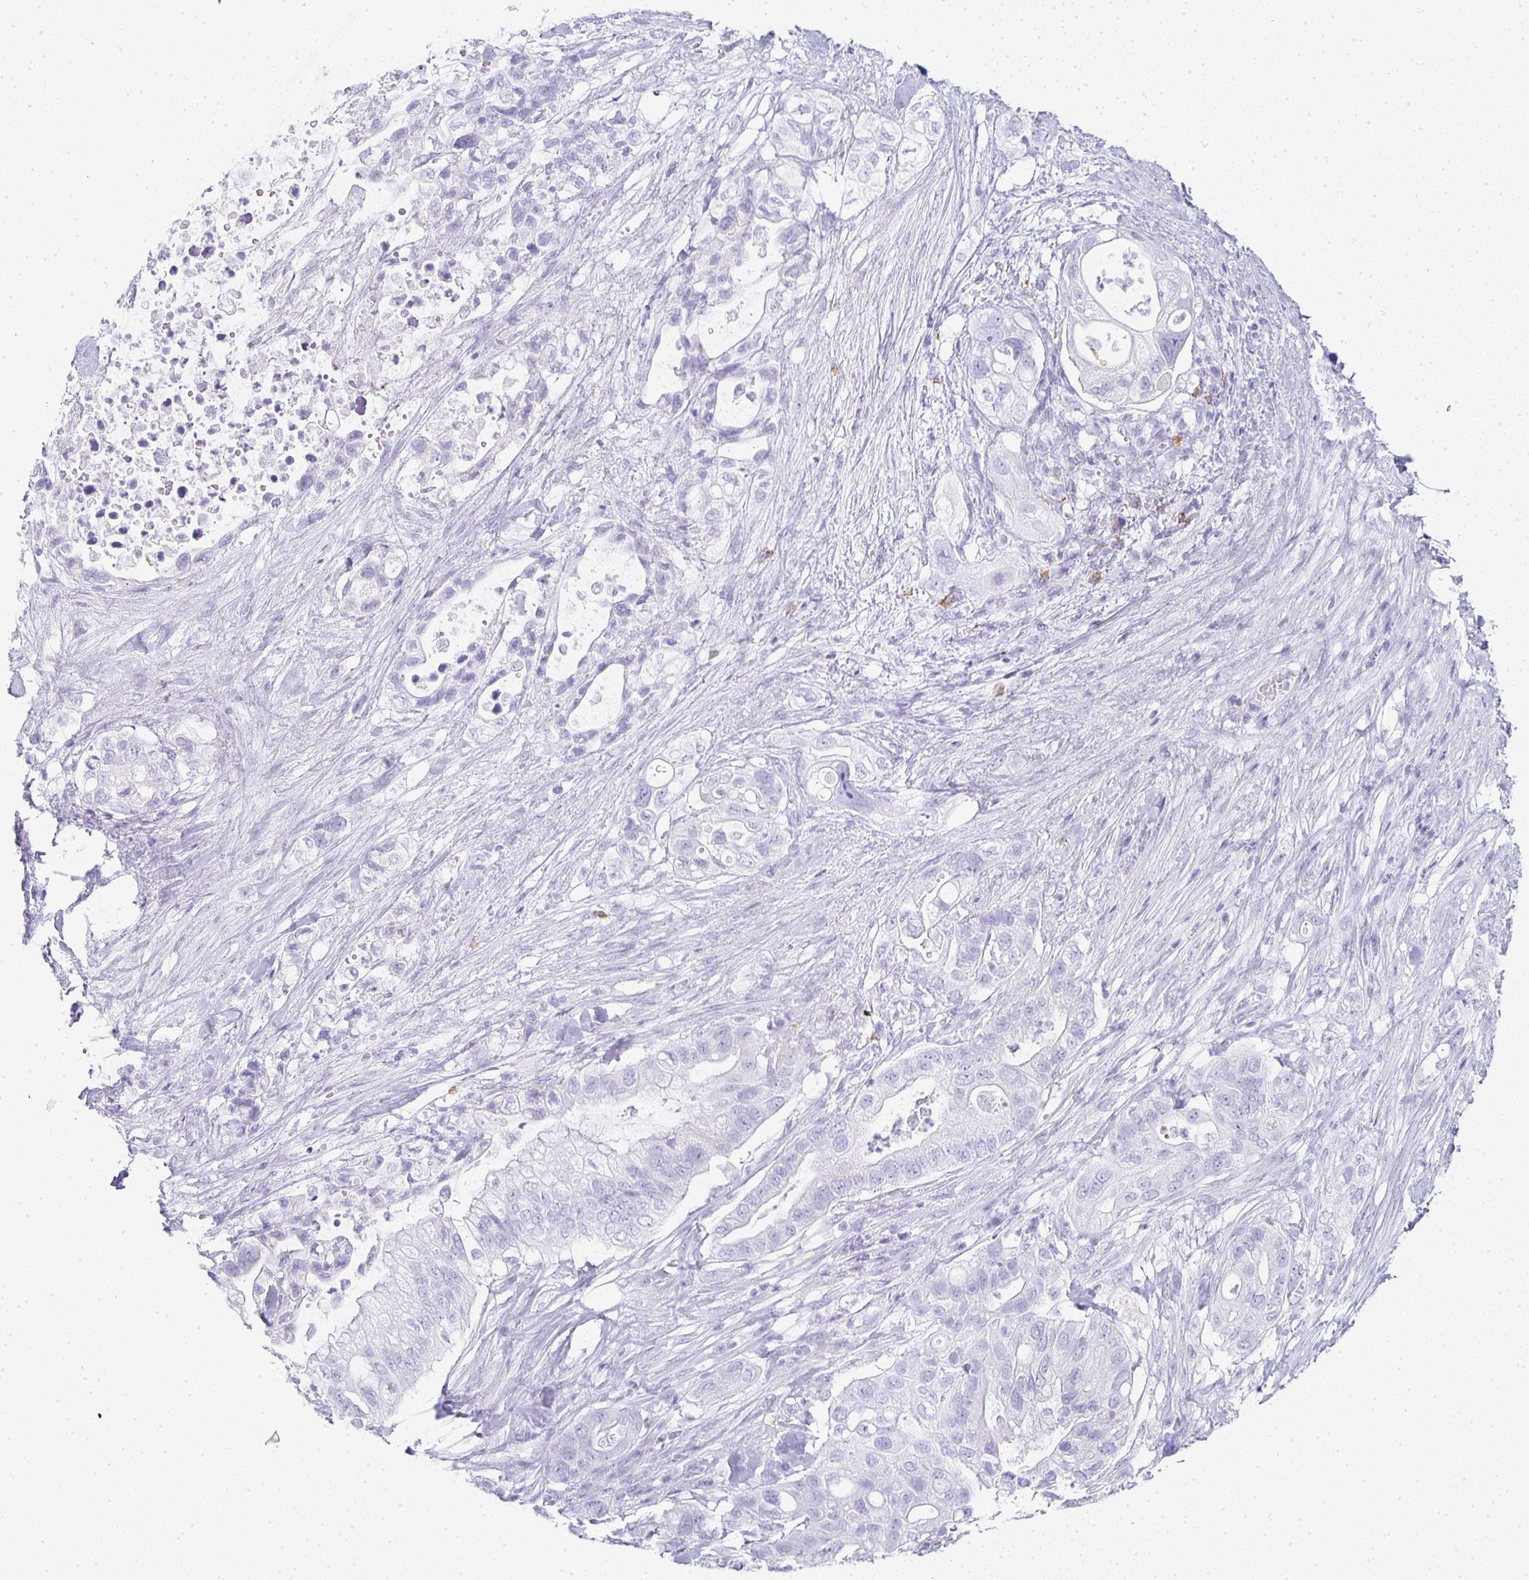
{"staining": {"intensity": "negative", "quantity": "none", "location": "none"}, "tissue": "pancreatic cancer", "cell_type": "Tumor cells", "image_type": "cancer", "snomed": [{"axis": "morphology", "description": "Adenocarcinoma, NOS"}, {"axis": "topography", "description": "Pancreas"}], "caption": "There is no significant positivity in tumor cells of pancreatic cancer. Brightfield microscopy of immunohistochemistry stained with DAB (3,3'-diaminobenzidine) (brown) and hematoxylin (blue), captured at high magnification.", "gene": "TPSD1", "patient": {"sex": "female", "age": 72}}